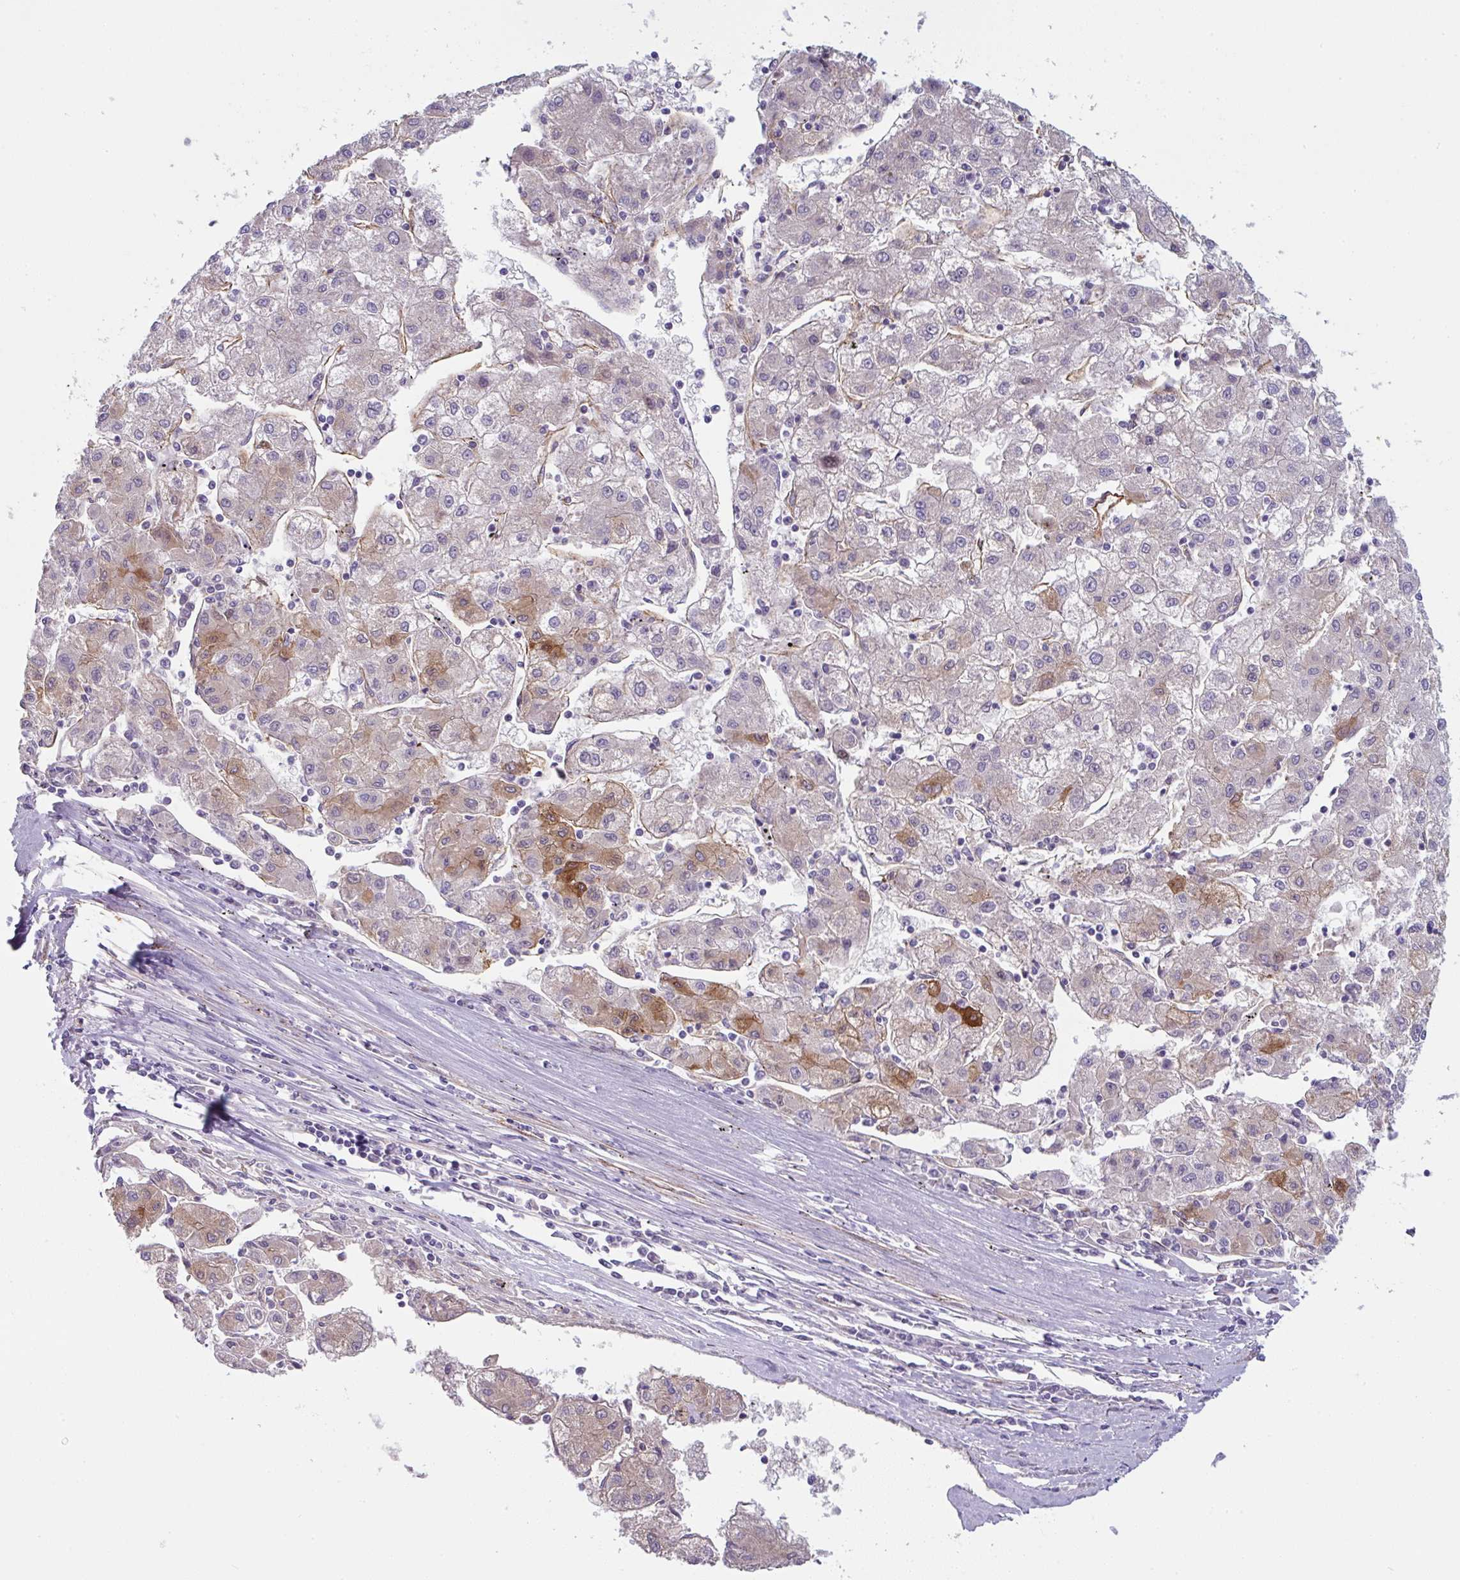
{"staining": {"intensity": "moderate", "quantity": "<25%", "location": "cytoplasmic/membranous"}, "tissue": "liver cancer", "cell_type": "Tumor cells", "image_type": "cancer", "snomed": [{"axis": "morphology", "description": "Carcinoma, Hepatocellular, NOS"}, {"axis": "topography", "description": "Liver"}], "caption": "IHC image of neoplastic tissue: liver cancer (hepatocellular carcinoma) stained using IHC shows low levels of moderate protein expression localized specifically in the cytoplasmic/membranous of tumor cells, appearing as a cytoplasmic/membranous brown color.", "gene": "ANKUB1", "patient": {"sex": "male", "age": 72}}